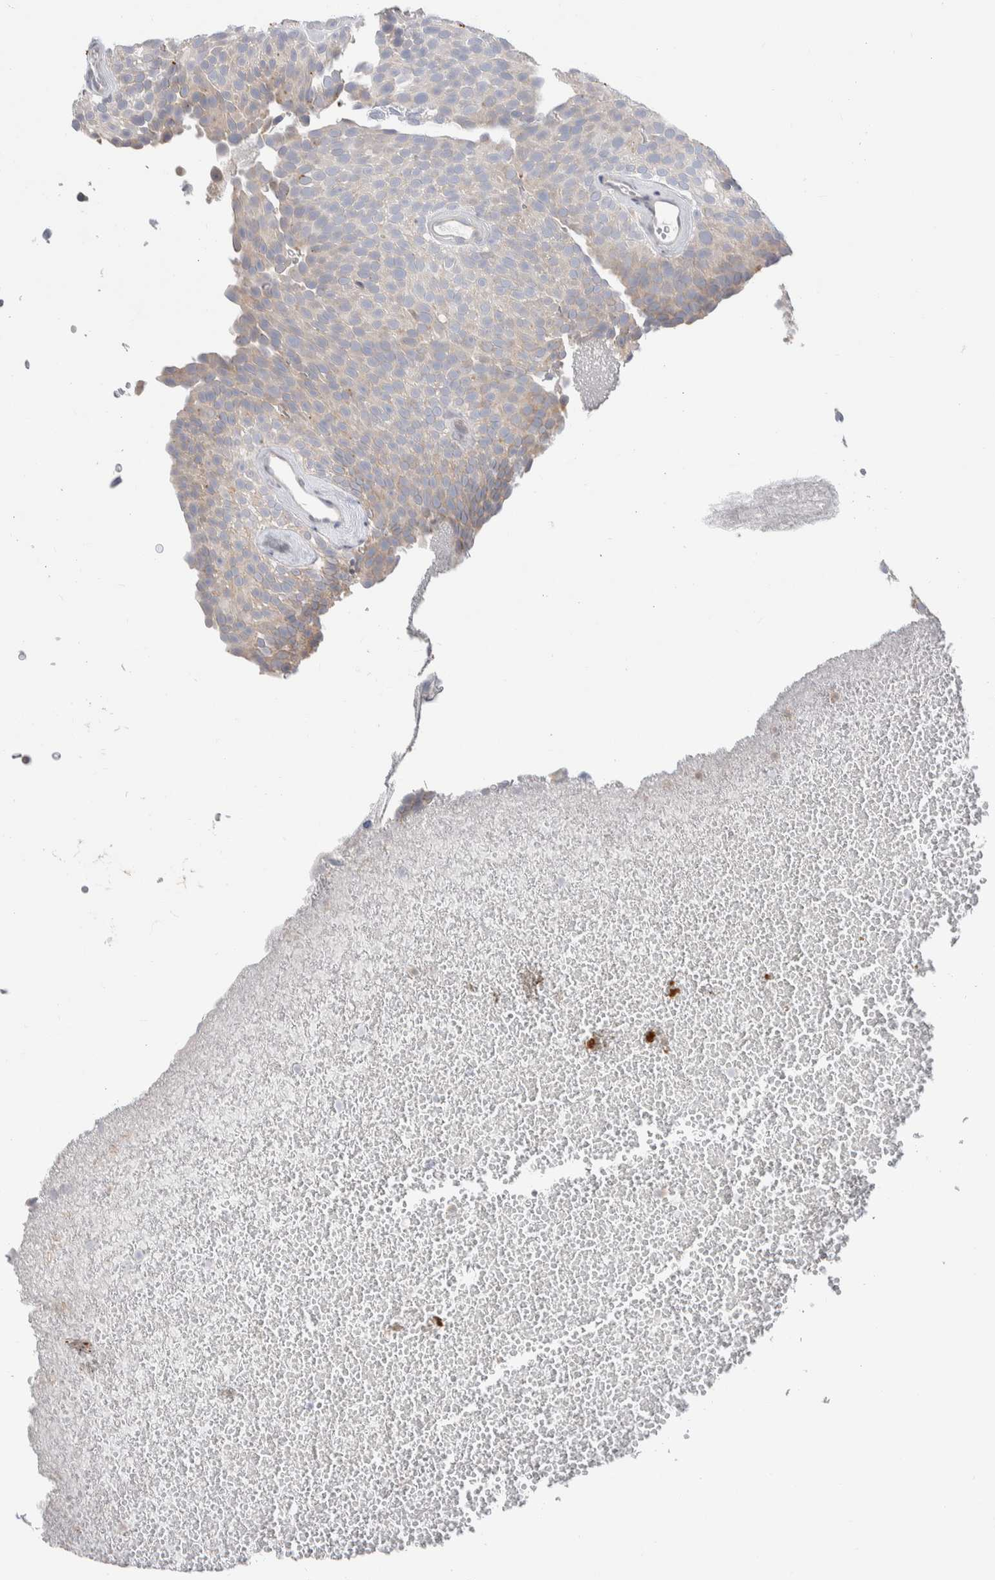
{"staining": {"intensity": "weak", "quantity": "25%-75%", "location": "cytoplasmic/membranous"}, "tissue": "urothelial cancer", "cell_type": "Tumor cells", "image_type": "cancer", "snomed": [{"axis": "morphology", "description": "Urothelial carcinoma, Low grade"}, {"axis": "topography", "description": "Urinary bladder"}], "caption": "High-magnification brightfield microscopy of urothelial carcinoma (low-grade) stained with DAB (3,3'-diaminobenzidine) (brown) and counterstained with hematoxylin (blue). tumor cells exhibit weak cytoplasmic/membranous positivity is identified in approximately25%-75% of cells.", "gene": "RUSF1", "patient": {"sex": "male", "age": 78}}